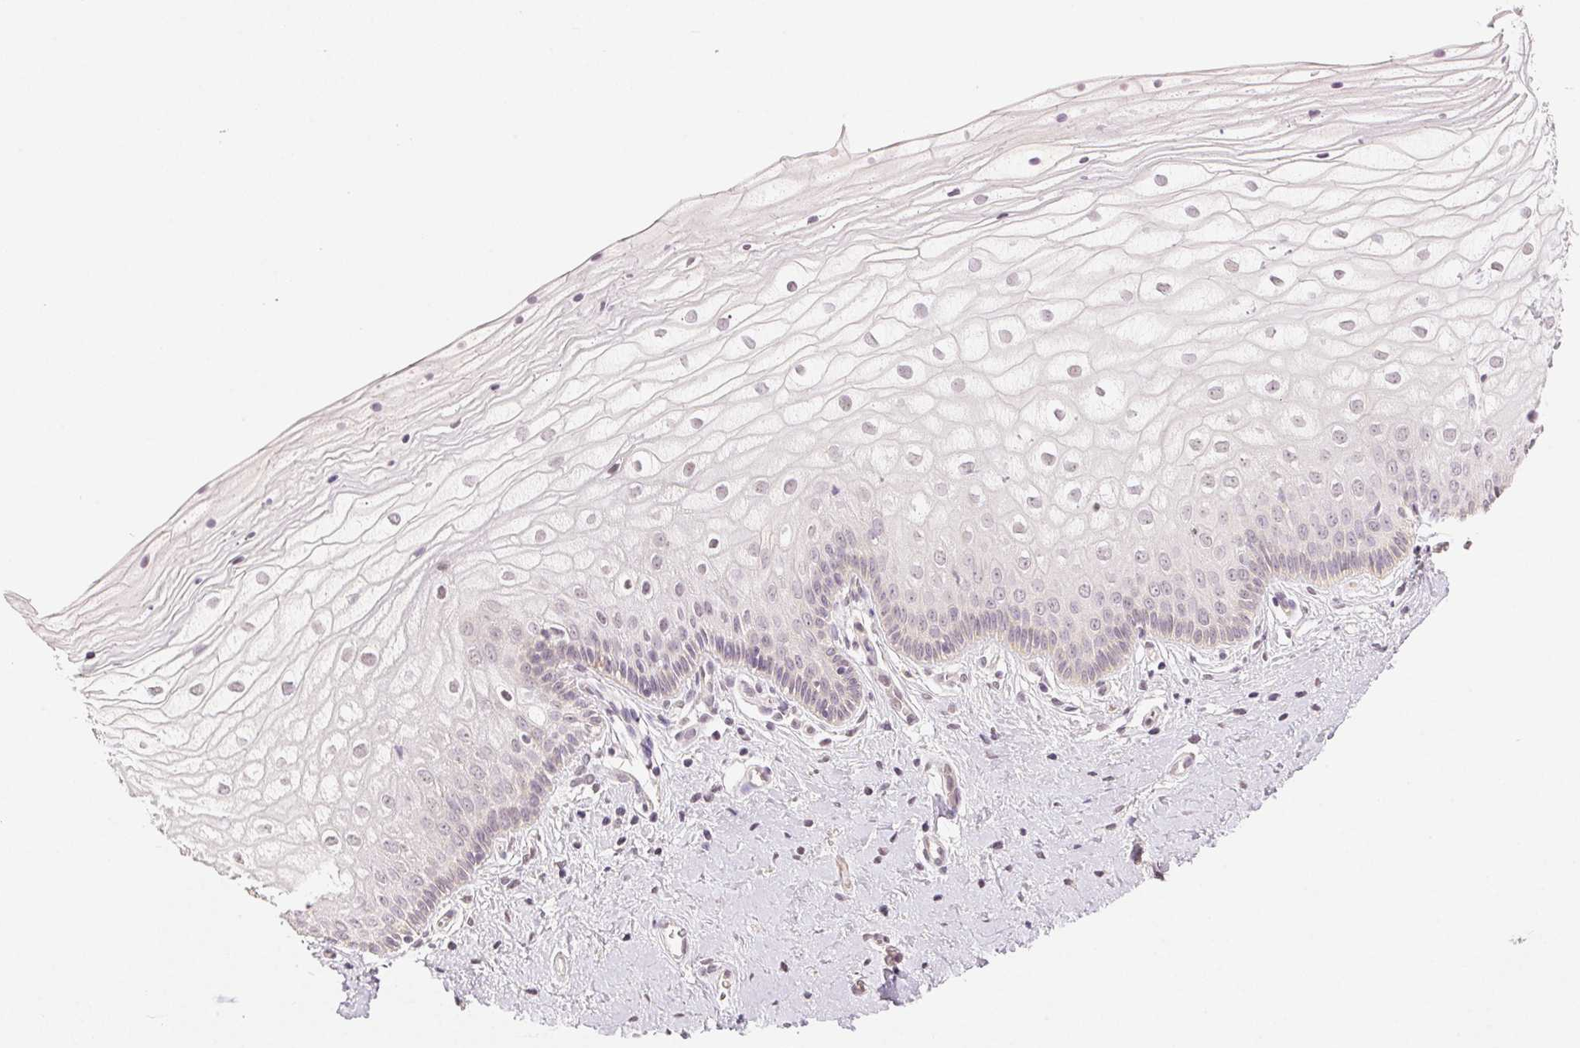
{"staining": {"intensity": "negative", "quantity": "none", "location": "none"}, "tissue": "vagina", "cell_type": "Squamous epithelial cells", "image_type": "normal", "snomed": [{"axis": "morphology", "description": "Normal tissue, NOS"}, {"axis": "topography", "description": "Vagina"}], "caption": "A high-resolution image shows immunohistochemistry (IHC) staining of normal vagina, which displays no significant expression in squamous epithelial cells. Brightfield microscopy of immunohistochemistry (IHC) stained with DAB (brown) and hematoxylin (blue), captured at high magnification.", "gene": "PLCB1", "patient": {"sex": "female", "age": 39}}